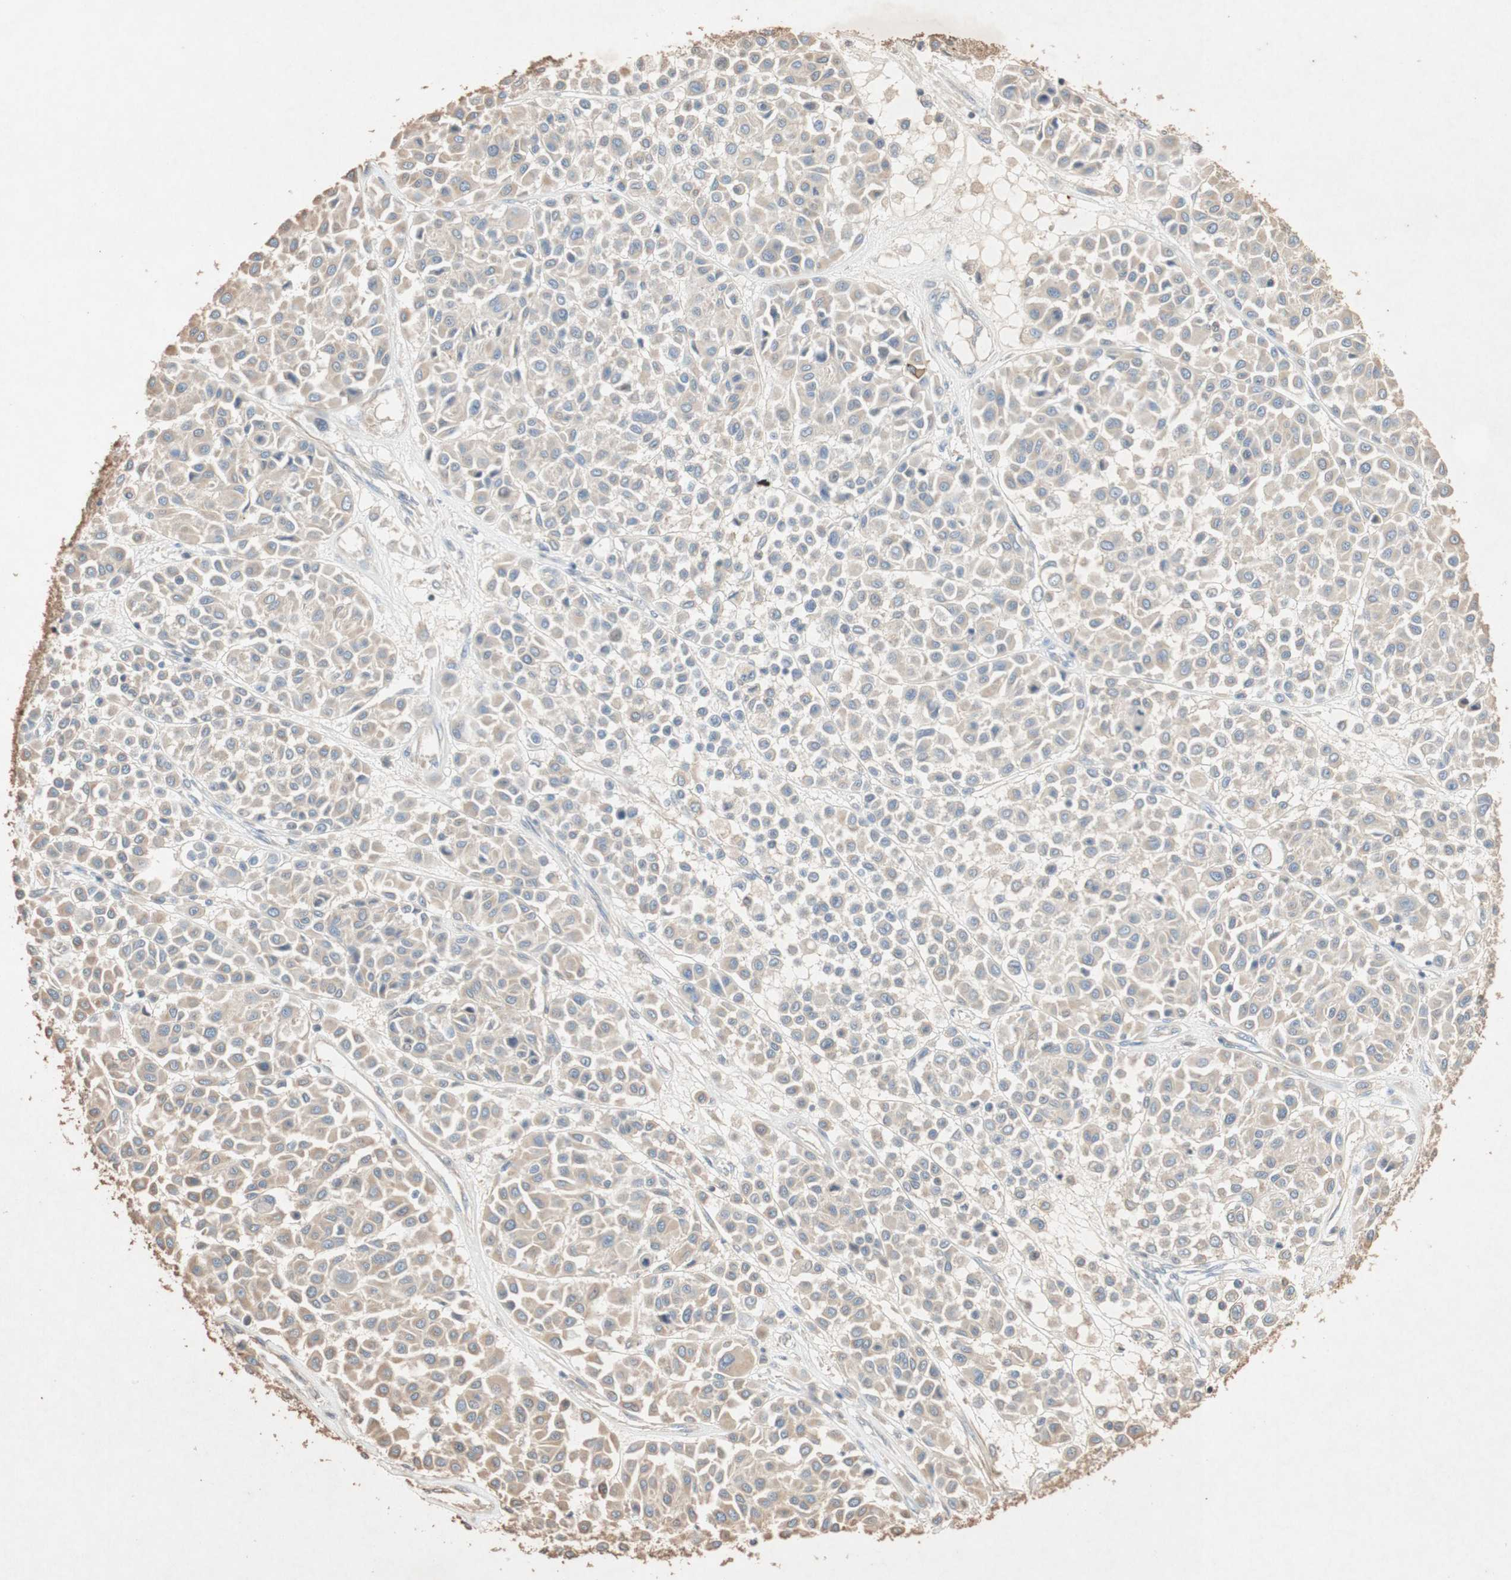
{"staining": {"intensity": "weak", "quantity": "25%-75%", "location": "cytoplasmic/membranous"}, "tissue": "melanoma", "cell_type": "Tumor cells", "image_type": "cancer", "snomed": [{"axis": "morphology", "description": "Malignant melanoma, Metastatic site"}, {"axis": "topography", "description": "Soft tissue"}], "caption": "Immunohistochemical staining of human malignant melanoma (metastatic site) reveals low levels of weak cytoplasmic/membranous protein expression in about 25%-75% of tumor cells.", "gene": "TUBB", "patient": {"sex": "male", "age": 41}}